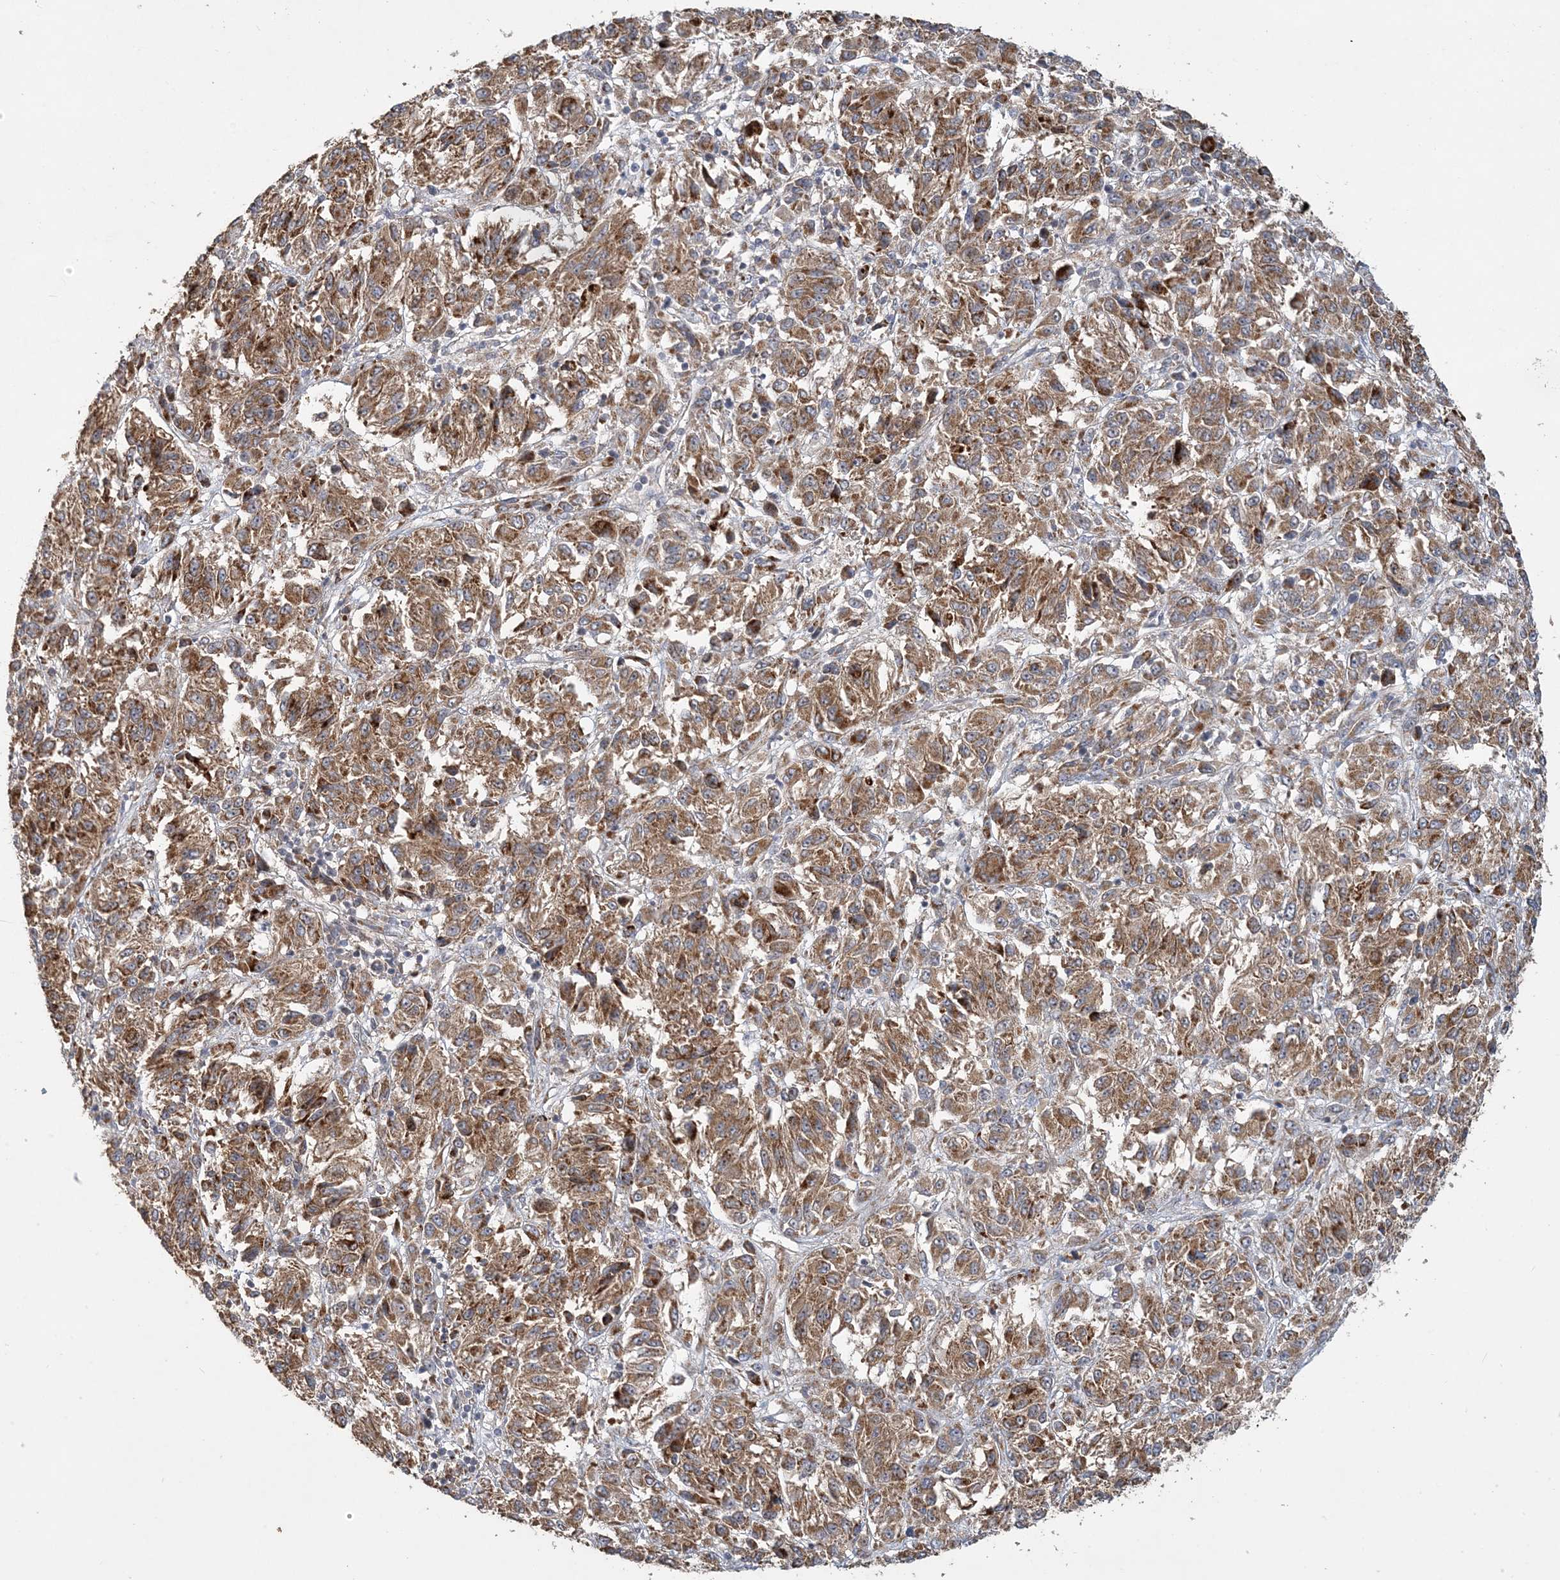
{"staining": {"intensity": "moderate", "quantity": ">75%", "location": "cytoplasmic/membranous"}, "tissue": "melanoma", "cell_type": "Tumor cells", "image_type": "cancer", "snomed": [{"axis": "morphology", "description": "Malignant melanoma, Metastatic site"}, {"axis": "topography", "description": "Lung"}], "caption": "Malignant melanoma (metastatic site) stained with a brown dye exhibits moderate cytoplasmic/membranous positive expression in approximately >75% of tumor cells.", "gene": "TRAIP", "patient": {"sex": "male", "age": 64}}